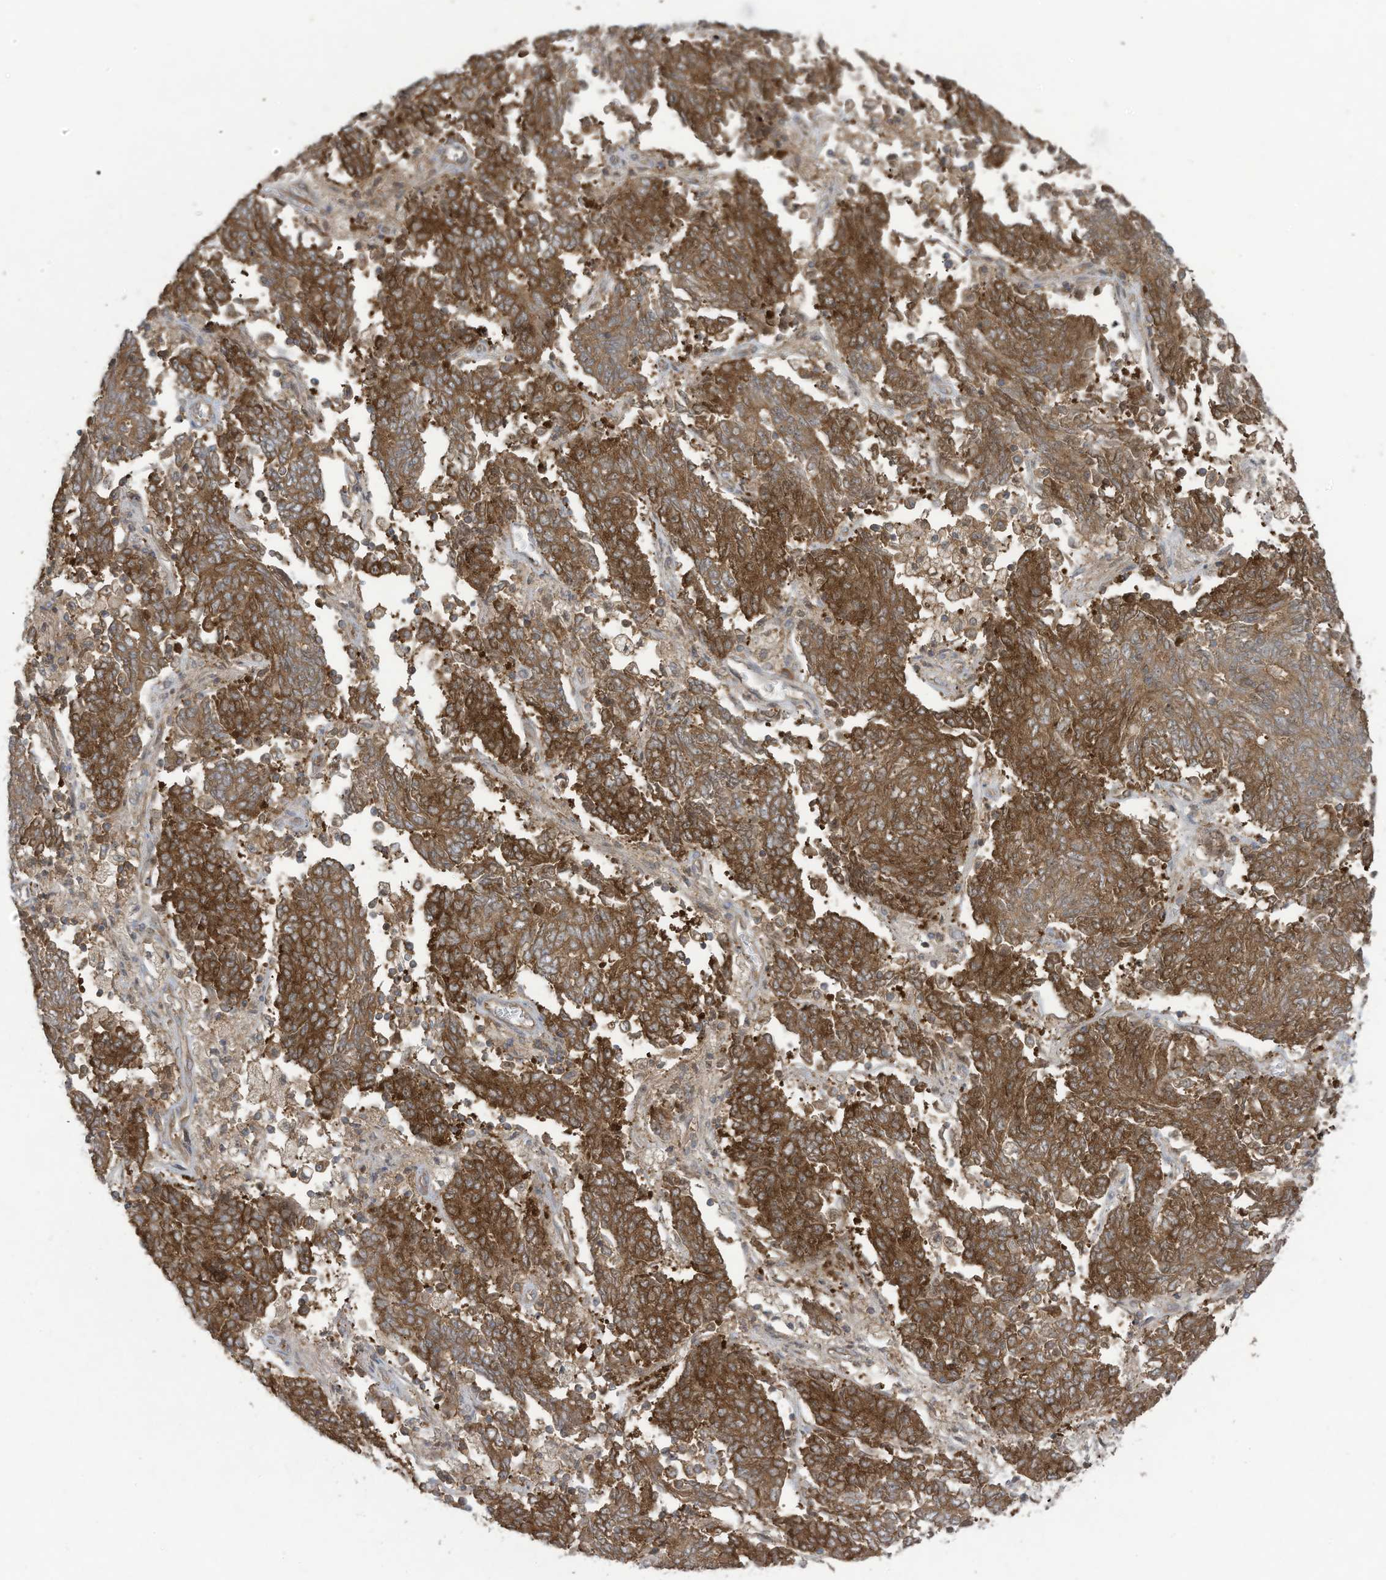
{"staining": {"intensity": "strong", "quantity": "25%-75%", "location": "cytoplasmic/membranous"}, "tissue": "endometrial cancer", "cell_type": "Tumor cells", "image_type": "cancer", "snomed": [{"axis": "morphology", "description": "Adenocarcinoma, NOS"}, {"axis": "topography", "description": "Endometrium"}], "caption": "There is high levels of strong cytoplasmic/membranous expression in tumor cells of endometrial cancer (adenocarcinoma), as demonstrated by immunohistochemical staining (brown color).", "gene": "OLA1", "patient": {"sex": "female", "age": 80}}